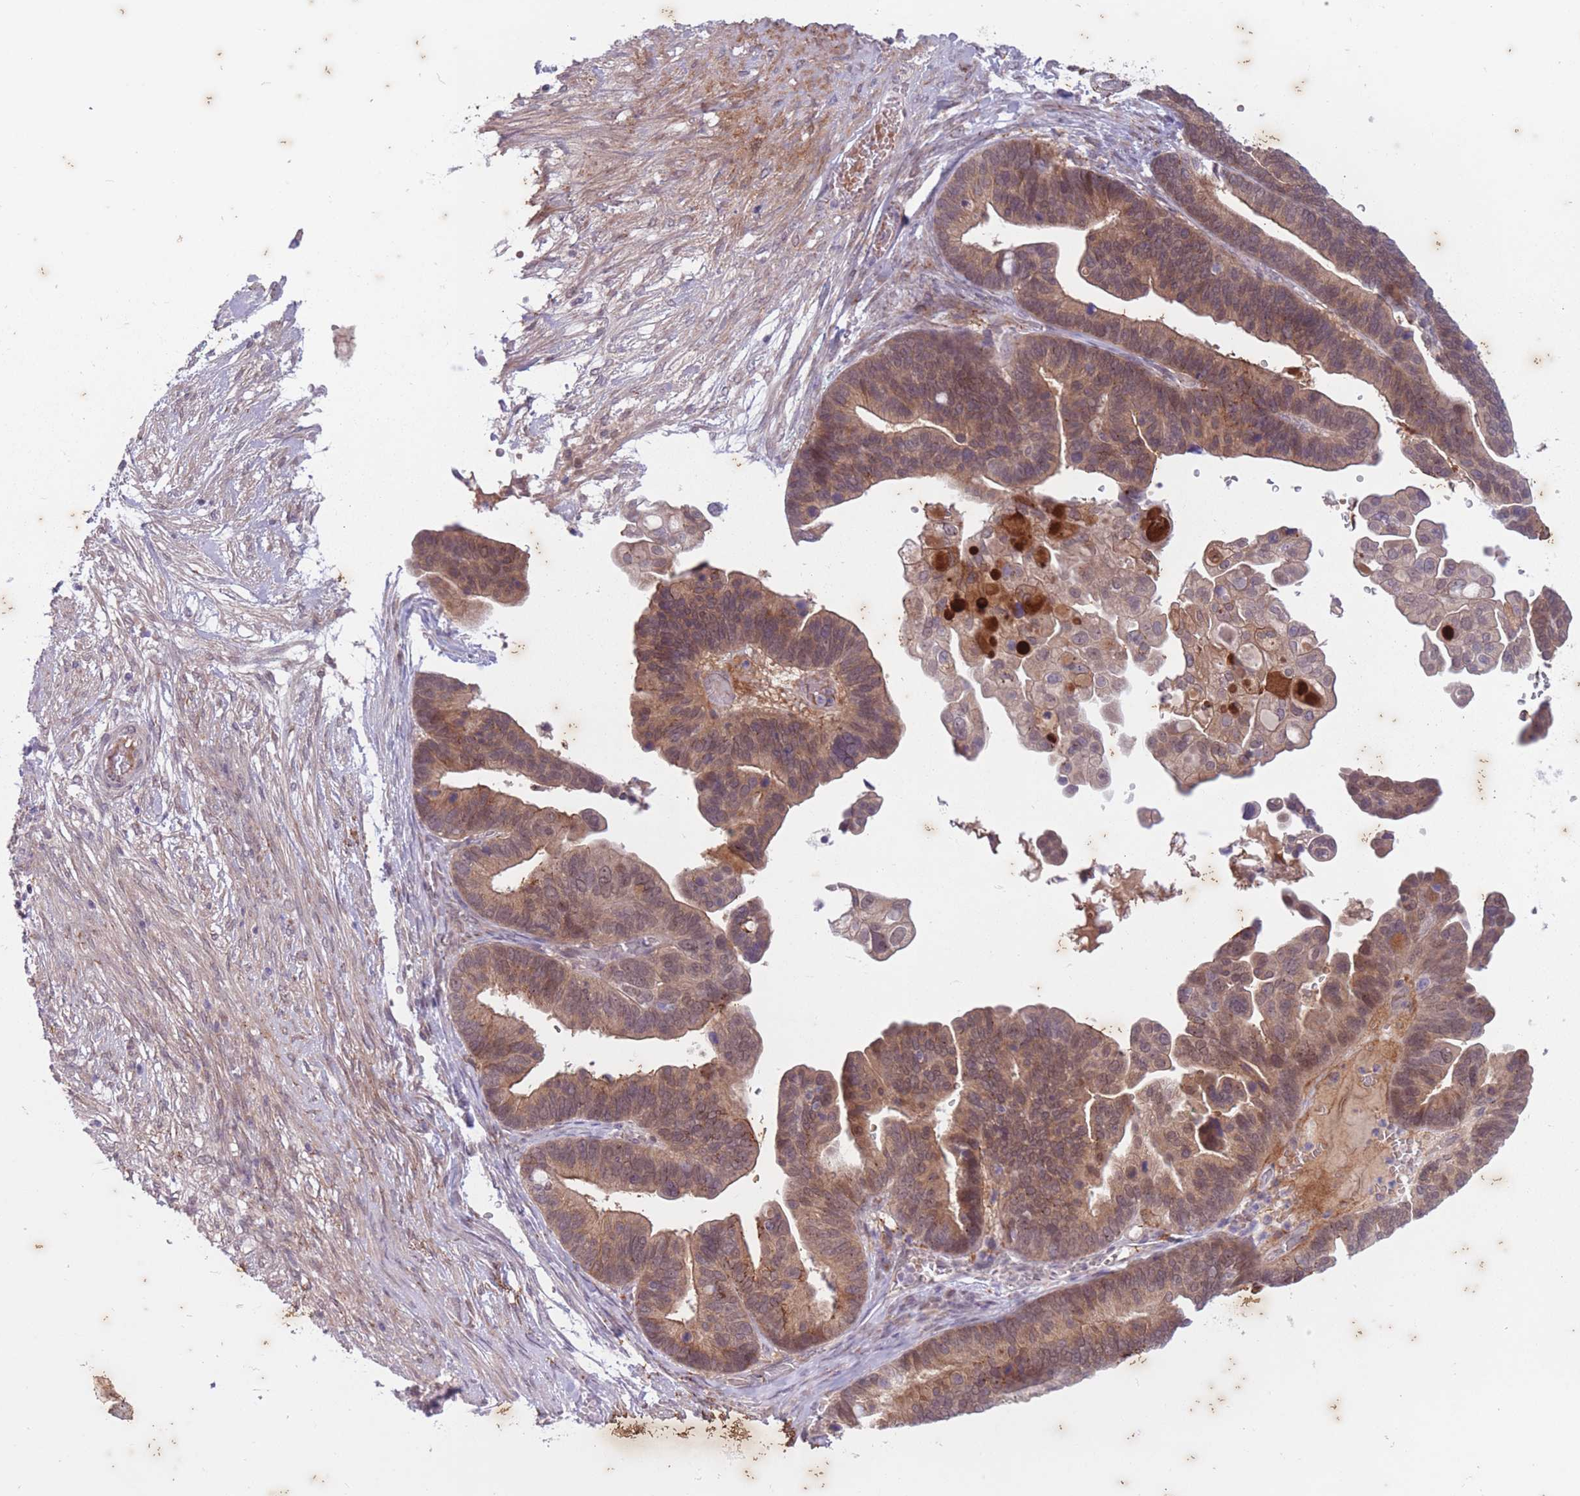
{"staining": {"intensity": "moderate", "quantity": ">75%", "location": "cytoplasmic/membranous,nuclear"}, "tissue": "ovarian cancer", "cell_type": "Tumor cells", "image_type": "cancer", "snomed": [{"axis": "morphology", "description": "Cystadenocarcinoma, serous, NOS"}, {"axis": "topography", "description": "Ovary"}], "caption": "Serous cystadenocarcinoma (ovarian) stained for a protein (brown) demonstrates moderate cytoplasmic/membranous and nuclear positive staining in about >75% of tumor cells.", "gene": "ARPIN", "patient": {"sex": "female", "age": 56}}